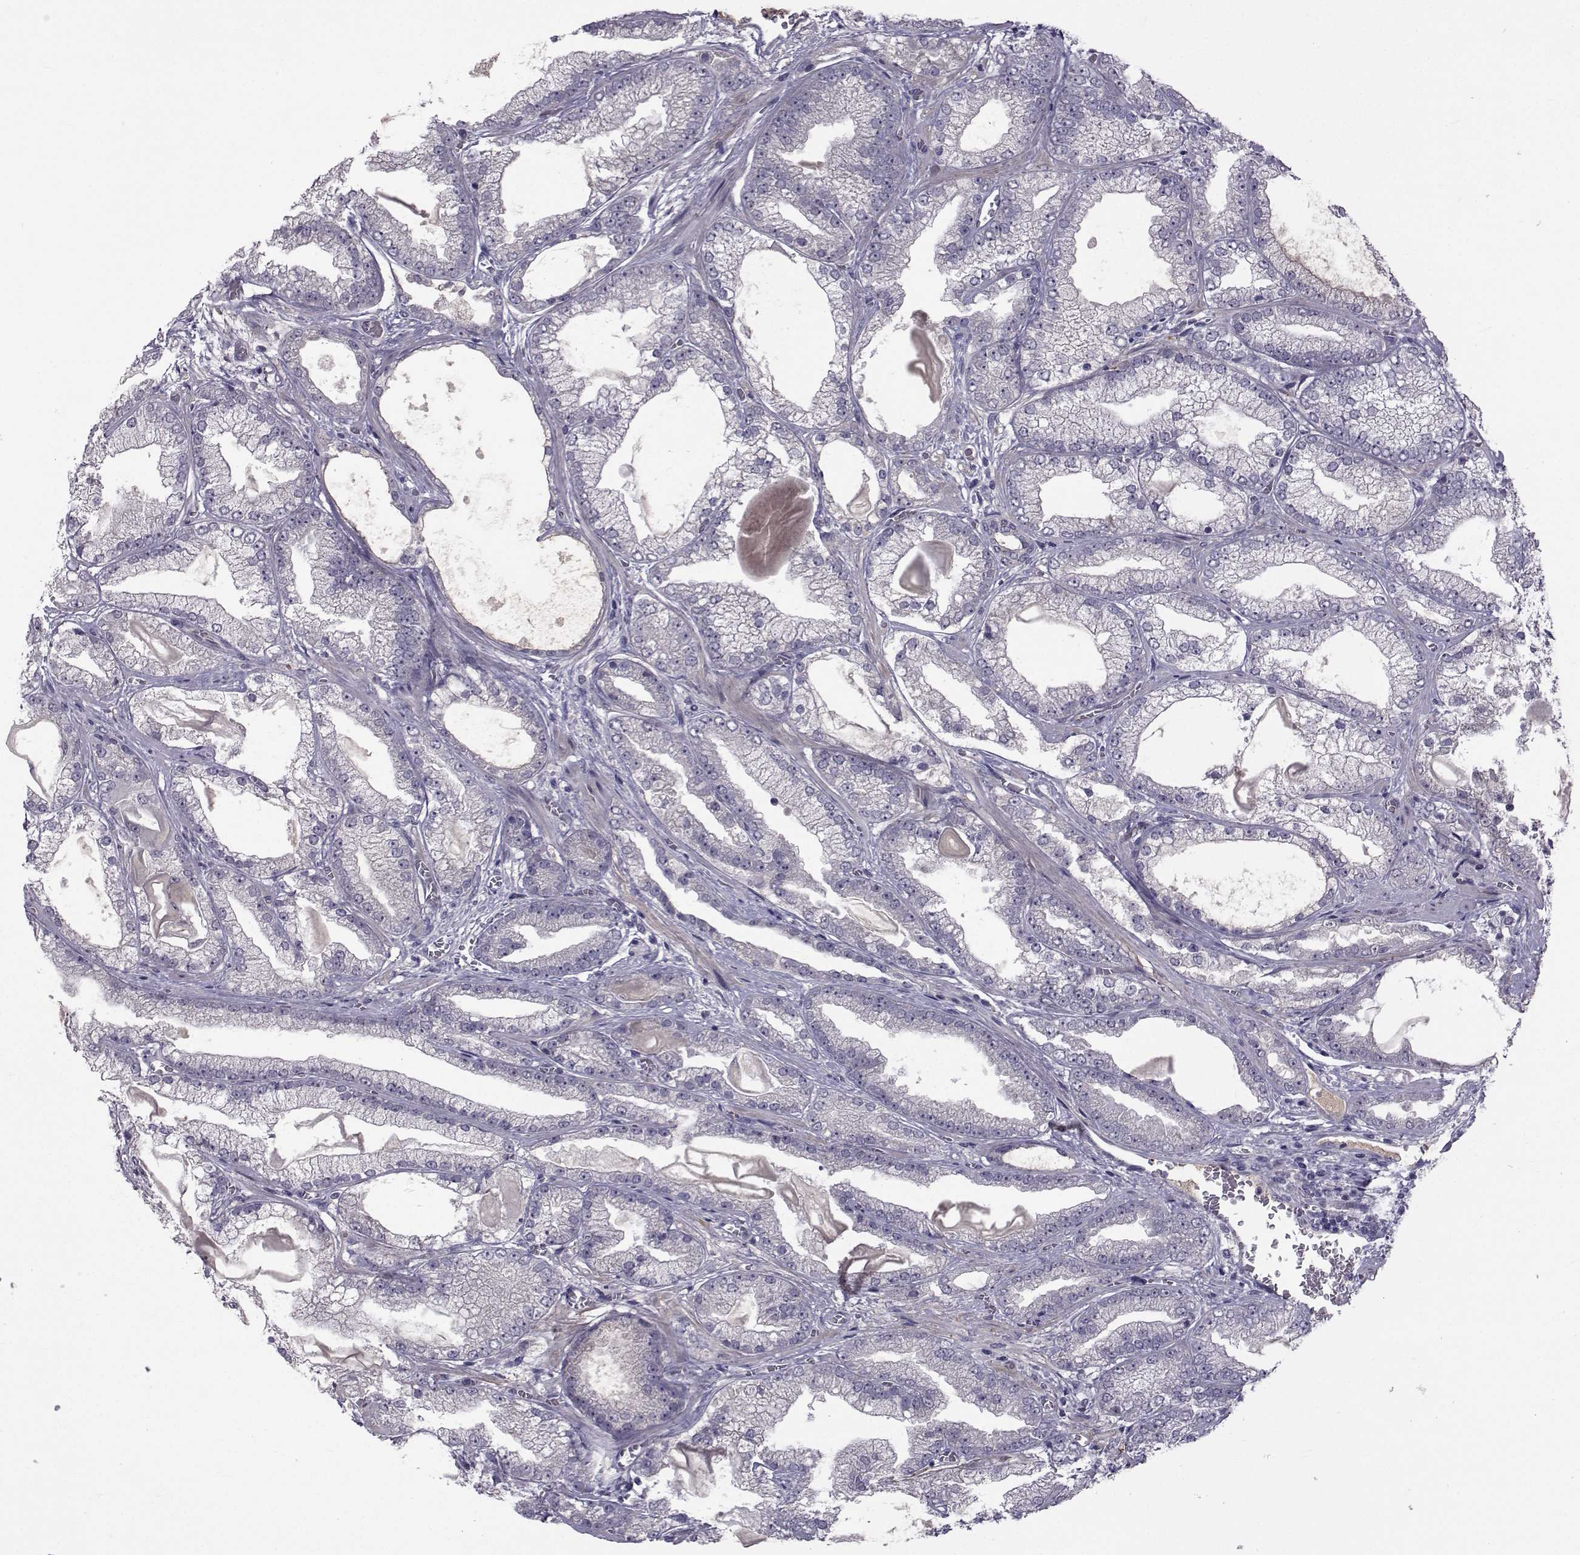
{"staining": {"intensity": "negative", "quantity": "none", "location": "none"}, "tissue": "prostate cancer", "cell_type": "Tumor cells", "image_type": "cancer", "snomed": [{"axis": "morphology", "description": "Adenocarcinoma, Low grade"}, {"axis": "topography", "description": "Prostate"}], "caption": "High power microscopy image of an IHC micrograph of prostate cancer, revealing no significant expression in tumor cells.", "gene": "TNFRSF11B", "patient": {"sex": "male", "age": 57}}